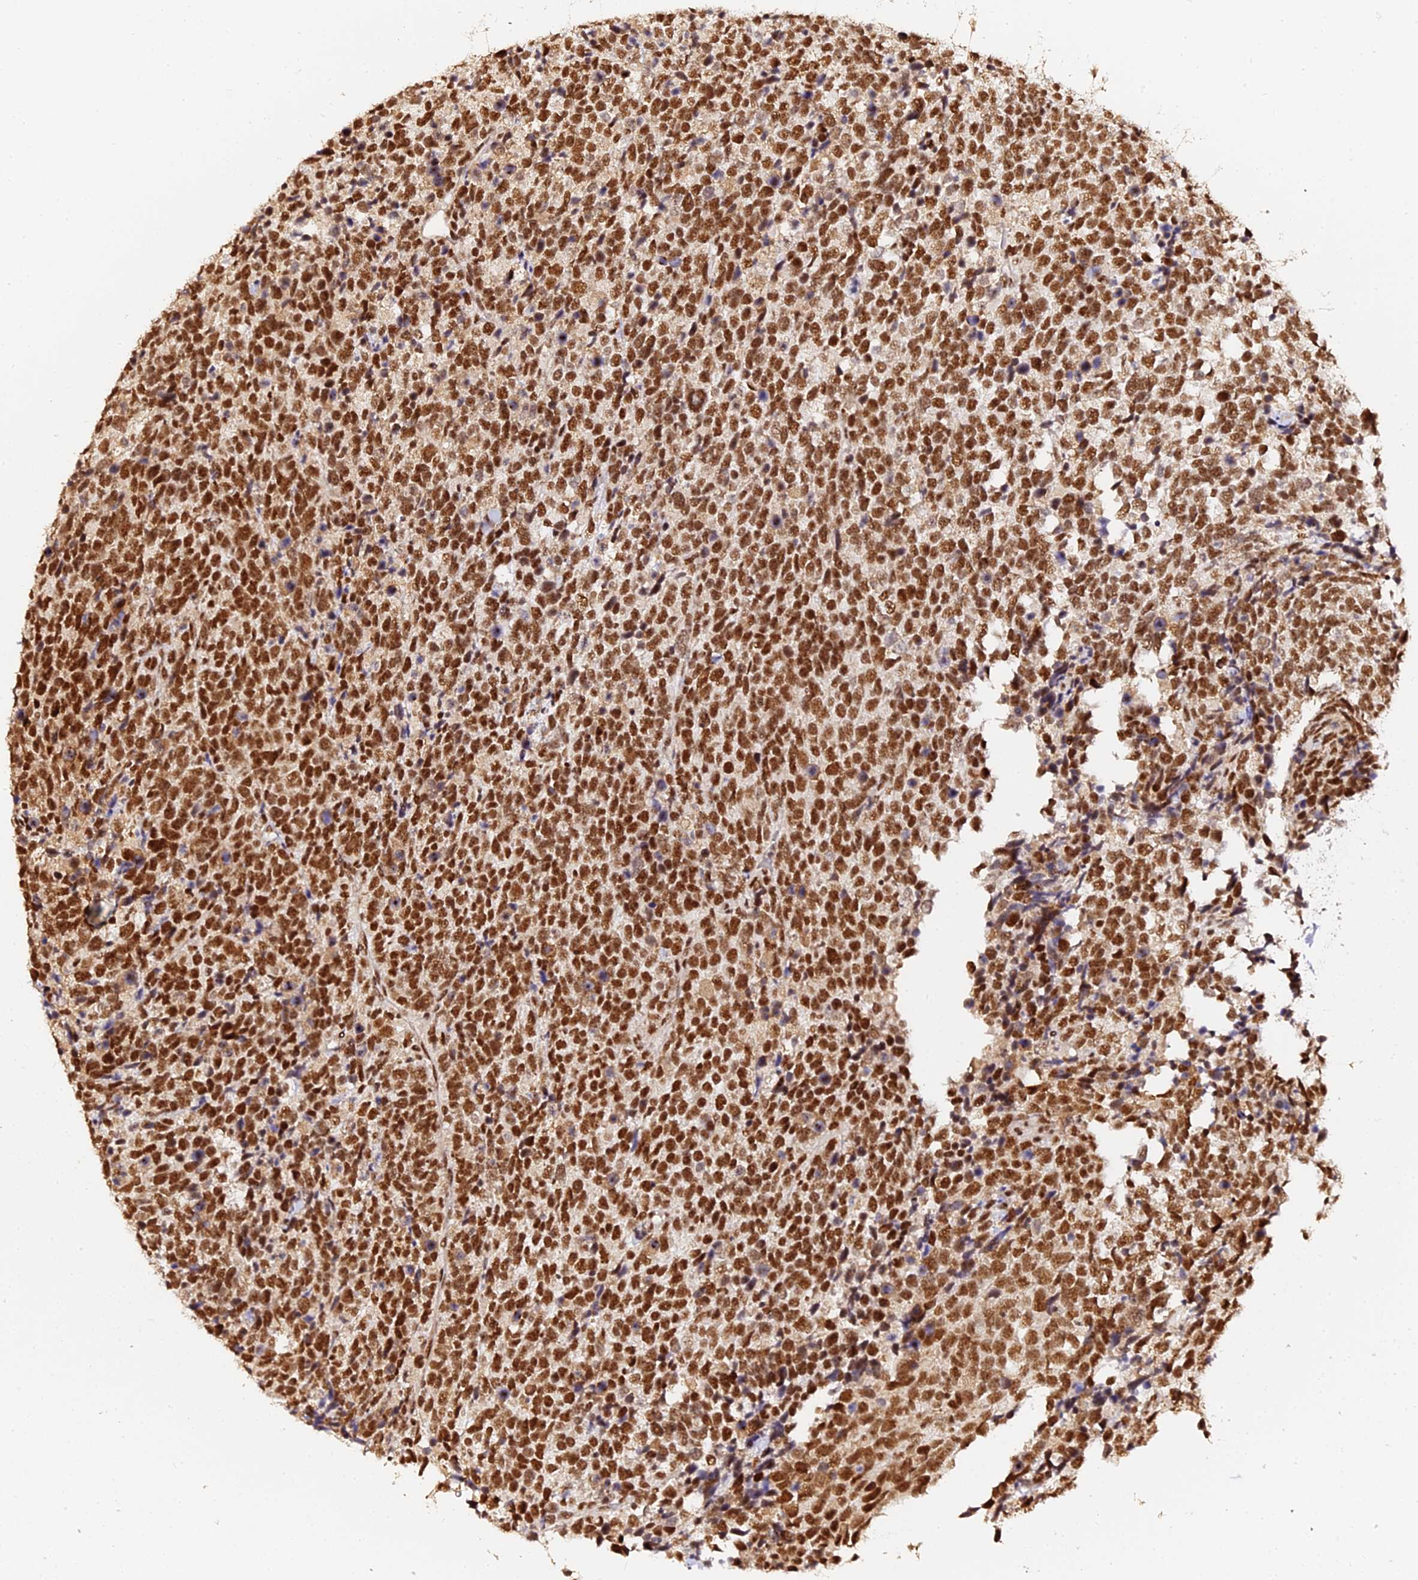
{"staining": {"intensity": "strong", "quantity": ">75%", "location": "nuclear"}, "tissue": "urothelial cancer", "cell_type": "Tumor cells", "image_type": "cancer", "snomed": [{"axis": "morphology", "description": "Urothelial carcinoma, High grade"}, {"axis": "topography", "description": "Urinary bladder"}], "caption": "This image exhibits immunohistochemistry (IHC) staining of human high-grade urothelial carcinoma, with high strong nuclear expression in approximately >75% of tumor cells.", "gene": "MCRS1", "patient": {"sex": "female", "age": 82}}